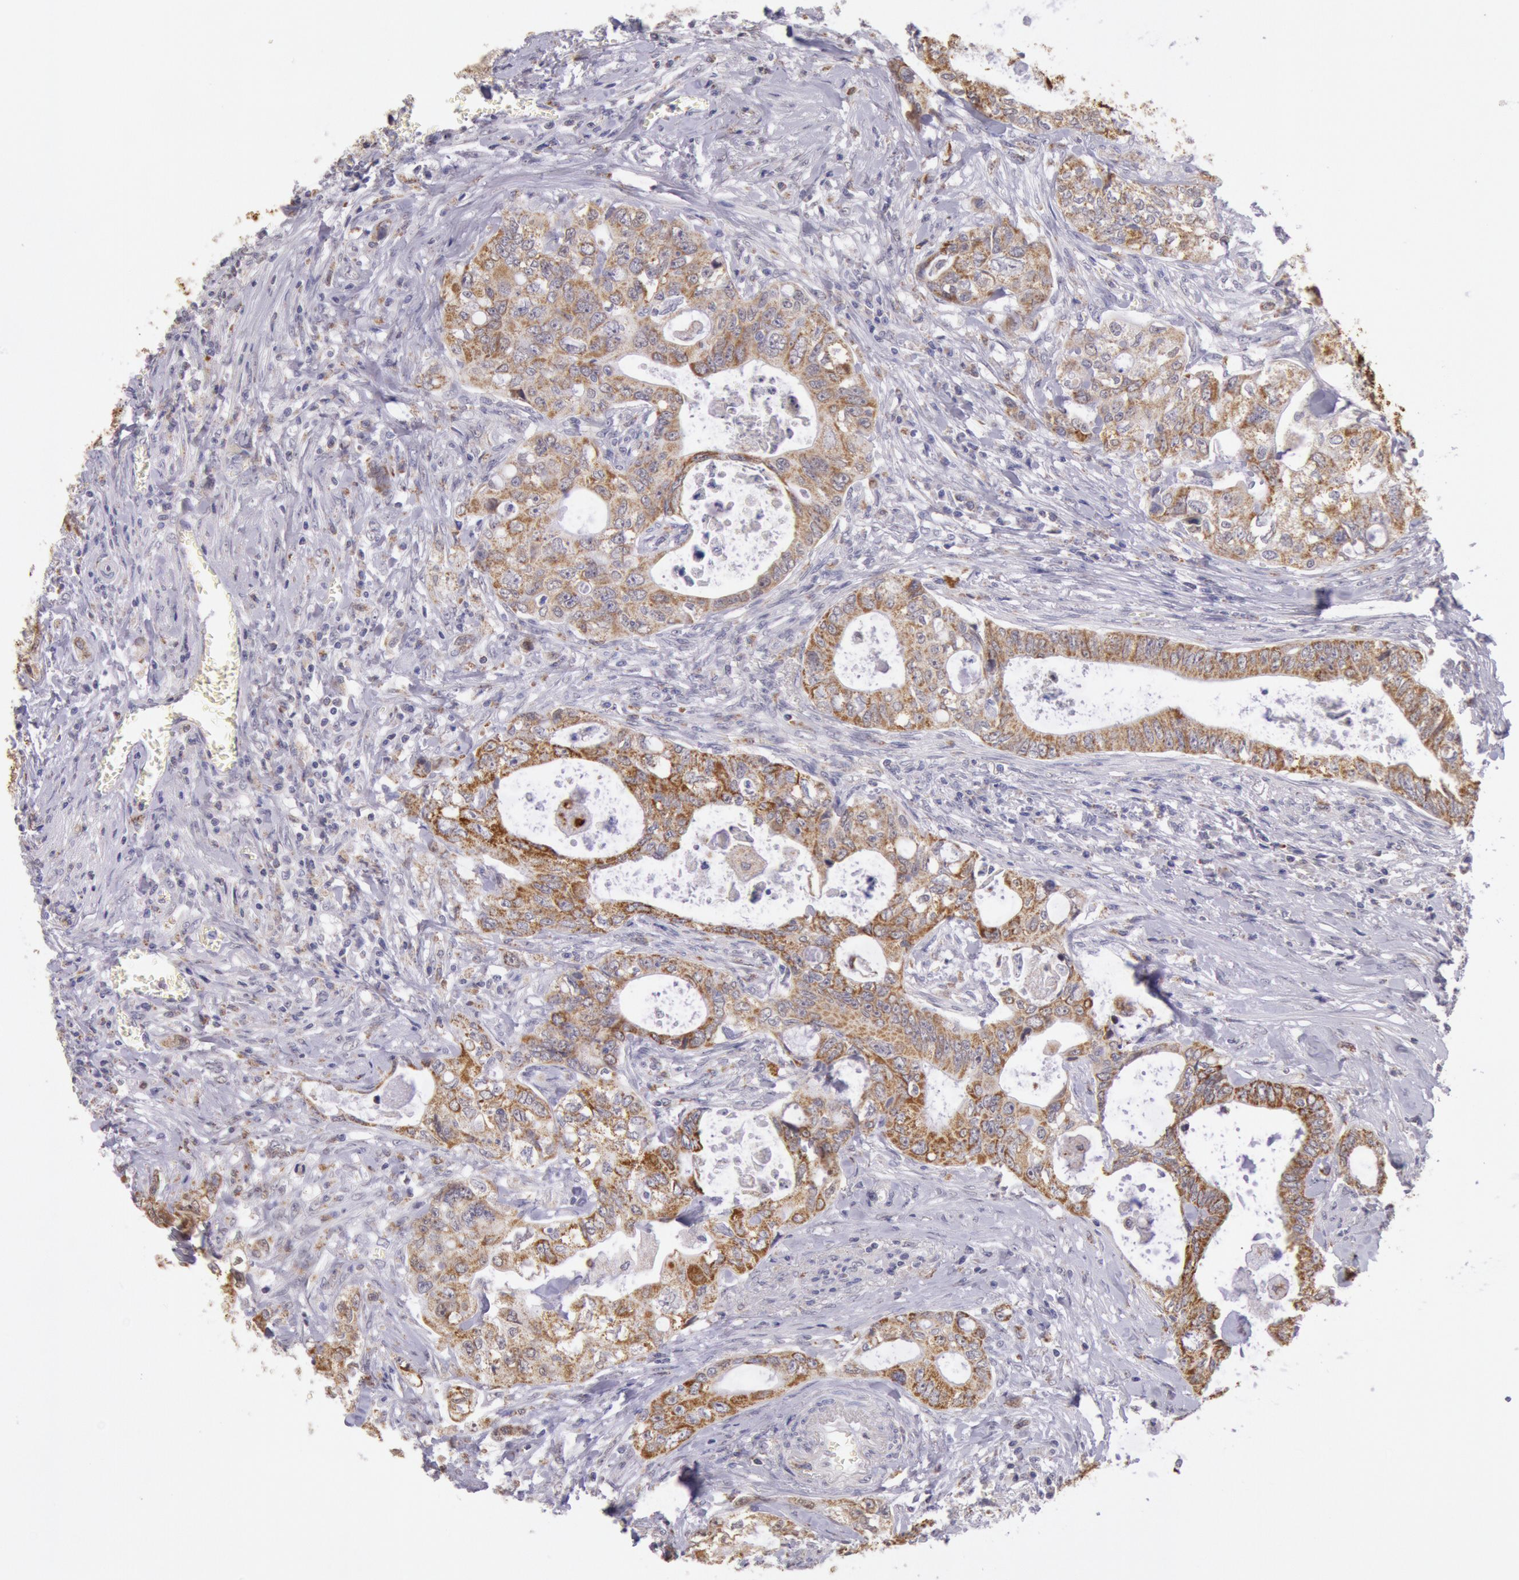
{"staining": {"intensity": "moderate", "quantity": ">75%", "location": "cytoplasmic/membranous"}, "tissue": "colorectal cancer", "cell_type": "Tumor cells", "image_type": "cancer", "snomed": [{"axis": "morphology", "description": "Adenocarcinoma, NOS"}, {"axis": "topography", "description": "Rectum"}], "caption": "A high-resolution photomicrograph shows immunohistochemistry (IHC) staining of colorectal cancer (adenocarcinoma), which shows moderate cytoplasmic/membranous staining in about >75% of tumor cells.", "gene": "FRMD6", "patient": {"sex": "female", "age": 57}}